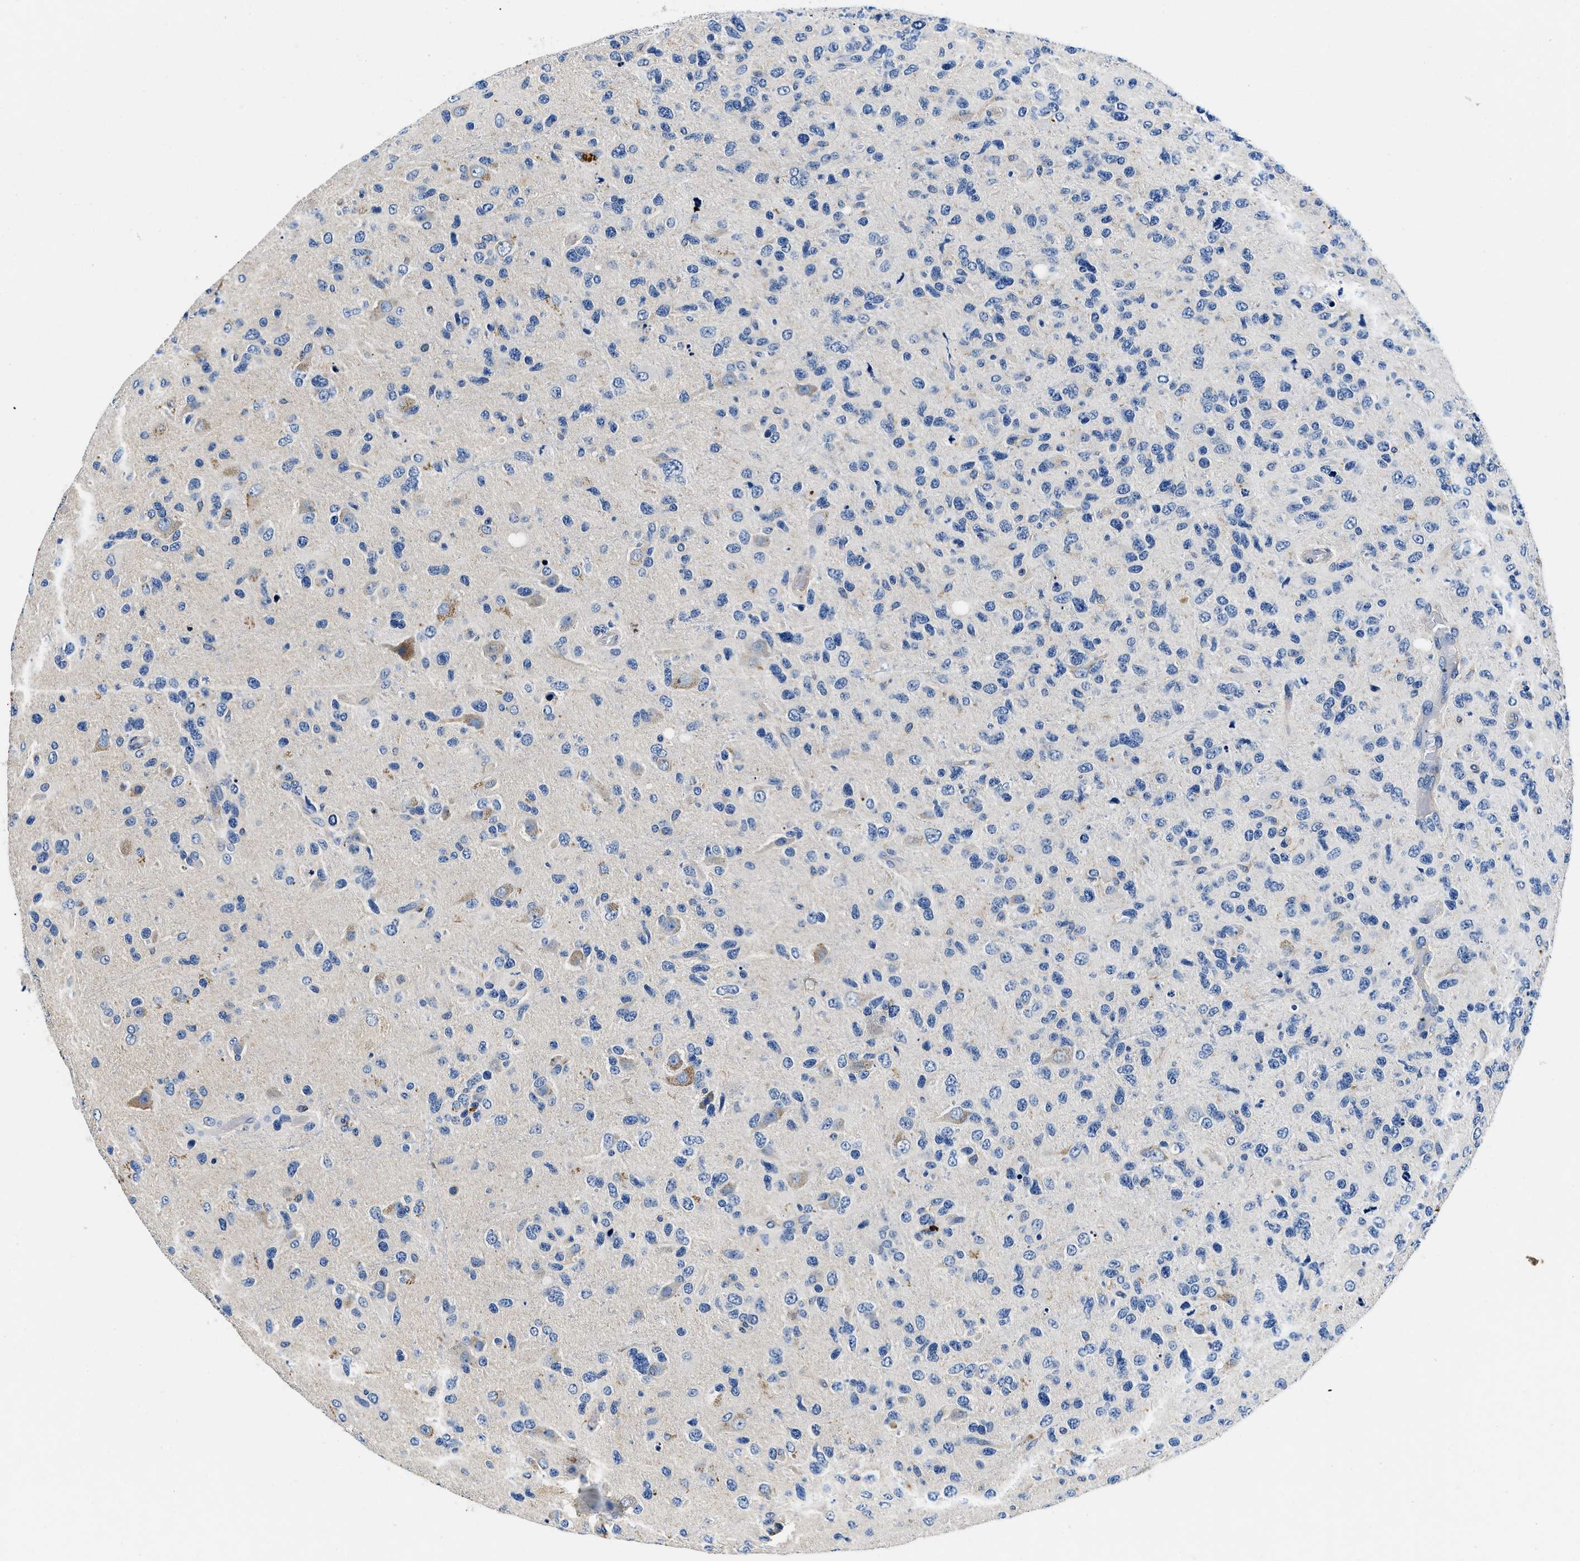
{"staining": {"intensity": "weak", "quantity": "<25%", "location": "cytoplasmic/membranous"}, "tissue": "glioma", "cell_type": "Tumor cells", "image_type": "cancer", "snomed": [{"axis": "morphology", "description": "Glioma, malignant, High grade"}, {"axis": "topography", "description": "Brain"}], "caption": "A micrograph of human malignant glioma (high-grade) is negative for staining in tumor cells.", "gene": "ZFAND3", "patient": {"sex": "female", "age": 58}}